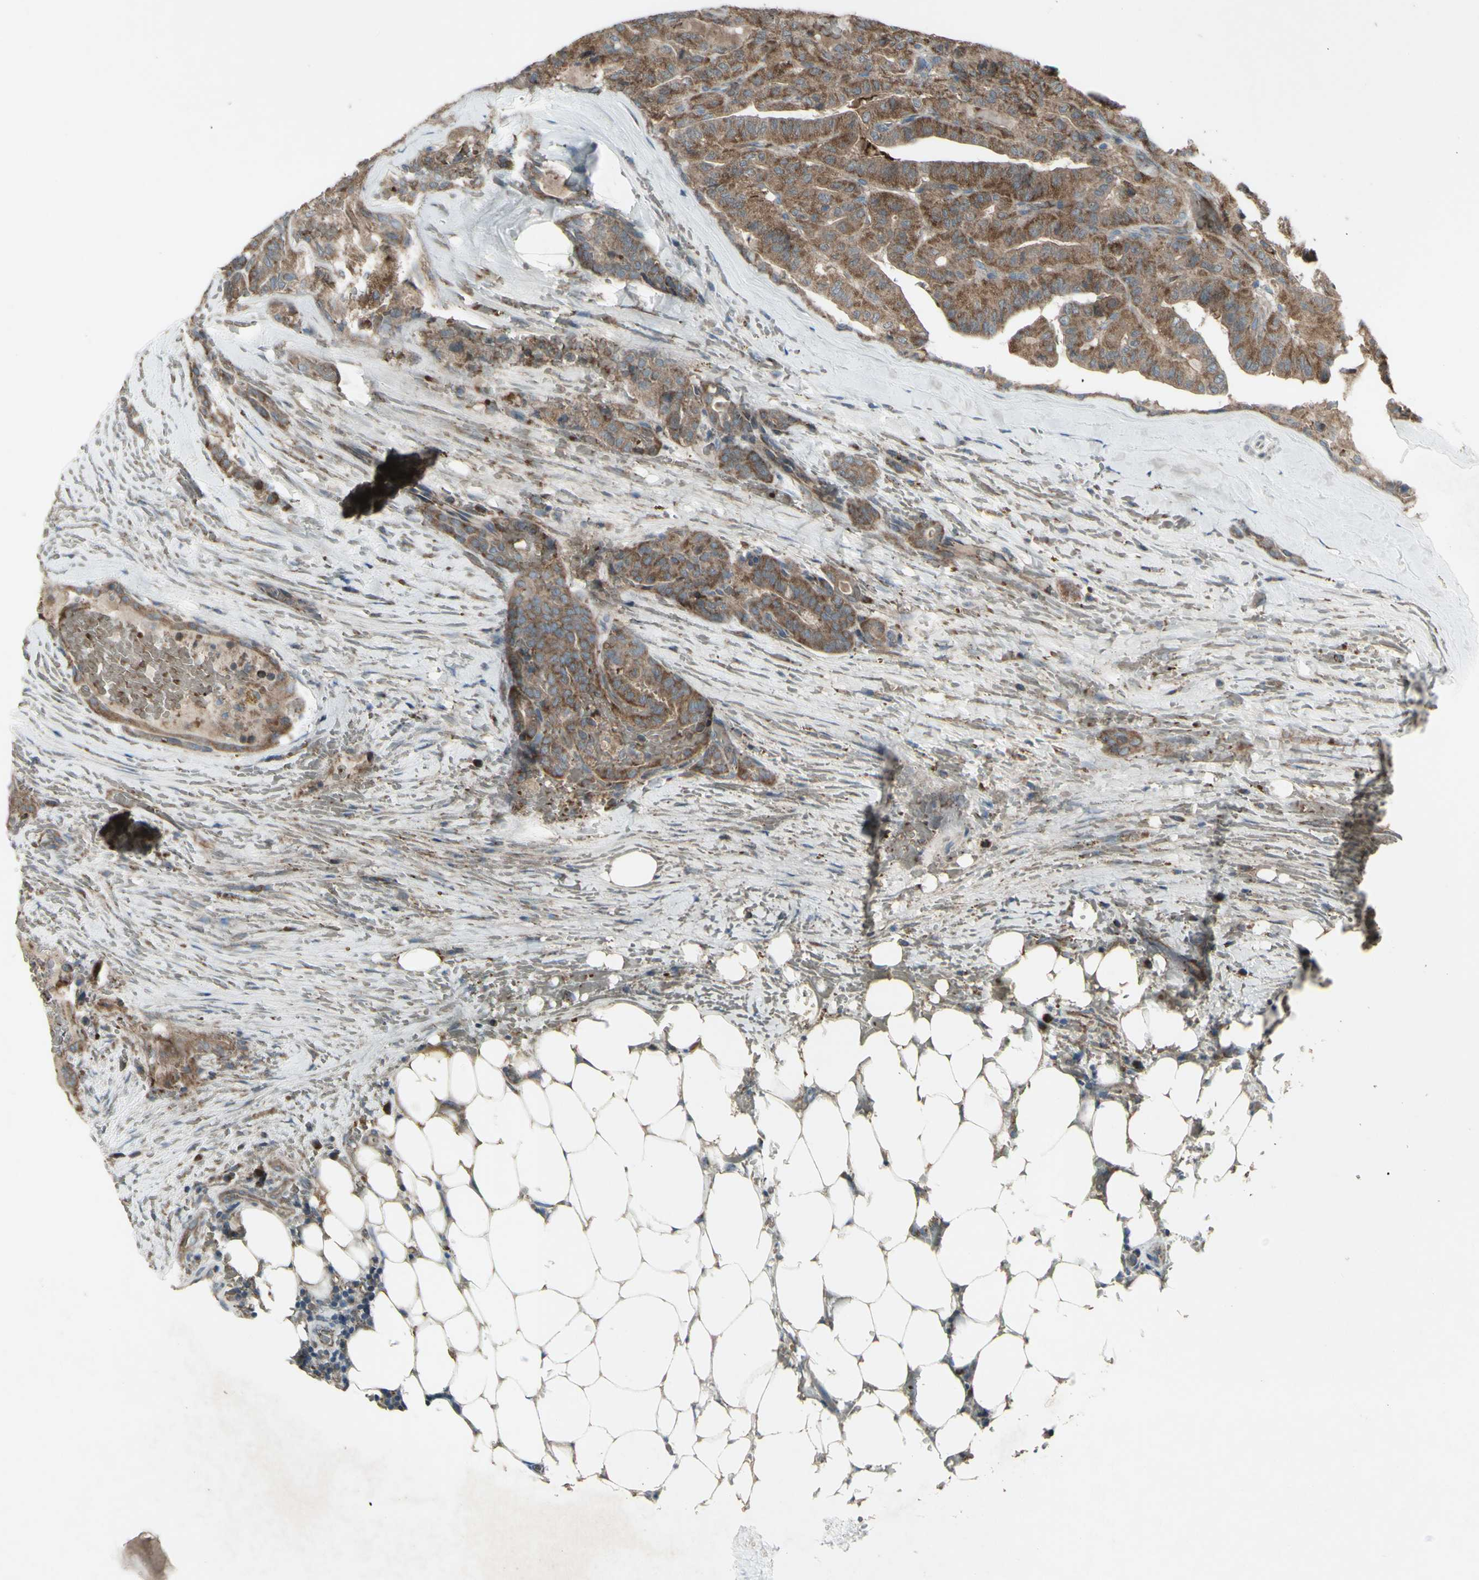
{"staining": {"intensity": "moderate", "quantity": ">75%", "location": "cytoplasmic/membranous"}, "tissue": "head and neck cancer", "cell_type": "Tumor cells", "image_type": "cancer", "snomed": [{"axis": "morphology", "description": "Squamous cell carcinoma, NOS"}, {"axis": "topography", "description": "Oral tissue"}, {"axis": "topography", "description": "Head-Neck"}], "caption": "A high-resolution histopathology image shows immunohistochemistry staining of head and neck cancer, which exhibits moderate cytoplasmic/membranous expression in about >75% of tumor cells. (Brightfield microscopy of DAB IHC at high magnification).", "gene": "SHC1", "patient": {"sex": "female", "age": 50}}